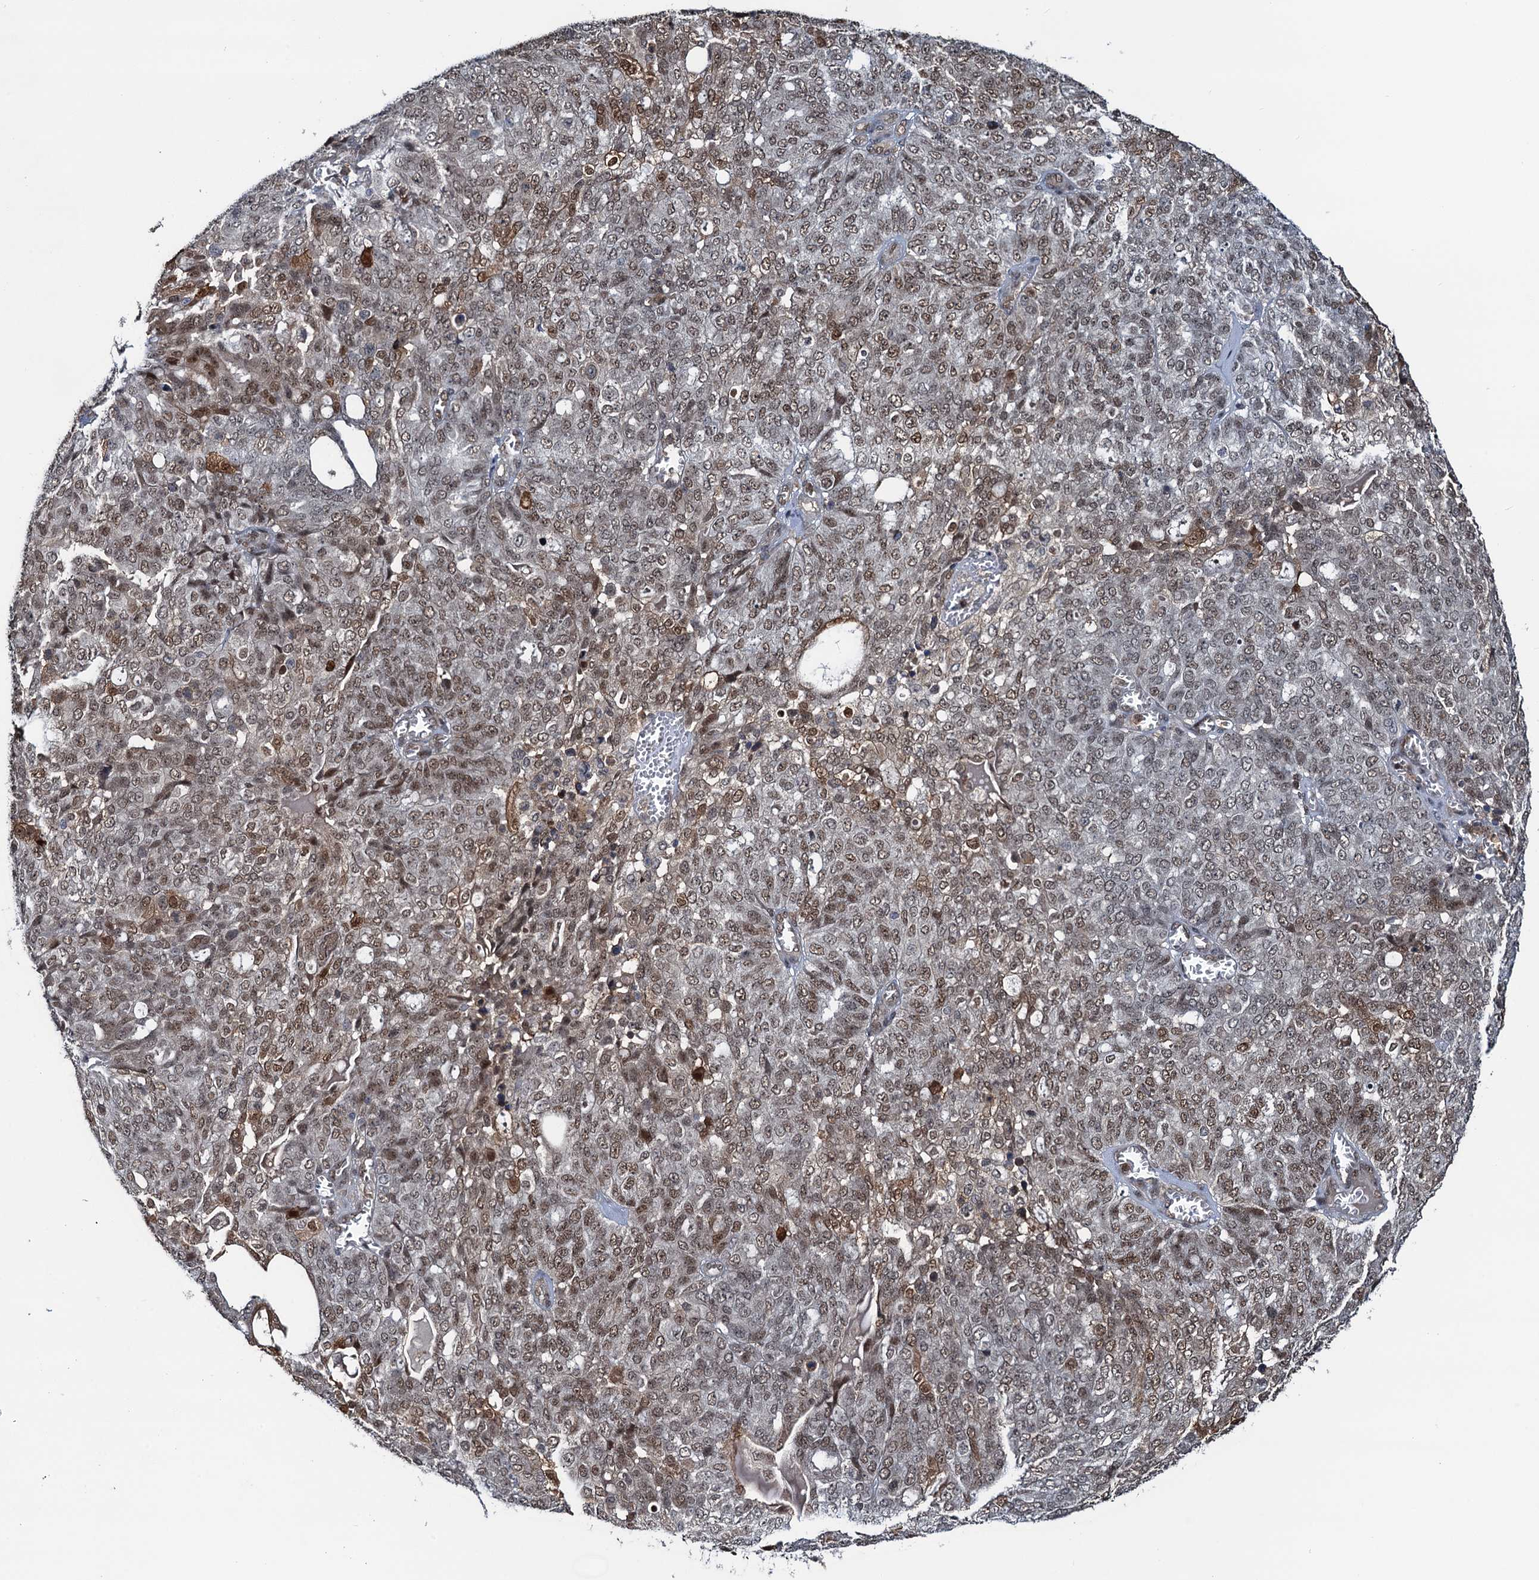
{"staining": {"intensity": "moderate", "quantity": ">75%", "location": "nuclear"}, "tissue": "ovarian cancer", "cell_type": "Tumor cells", "image_type": "cancer", "snomed": [{"axis": "morphology", "description": "Cystadenocarcinoma, serous, NOS"}, {"axis": "topography", "description": "Soft tissue"}, {"axis": "topography", "description": "Ovary"}], "caption": "A brown stain highlights moderate nuclear staining of a protein in ovarian cancer (serous cystadenocarcinoma) tumor cells.", "gene": "ZNF609", "patient": {"sex": "female", "age": 57}}